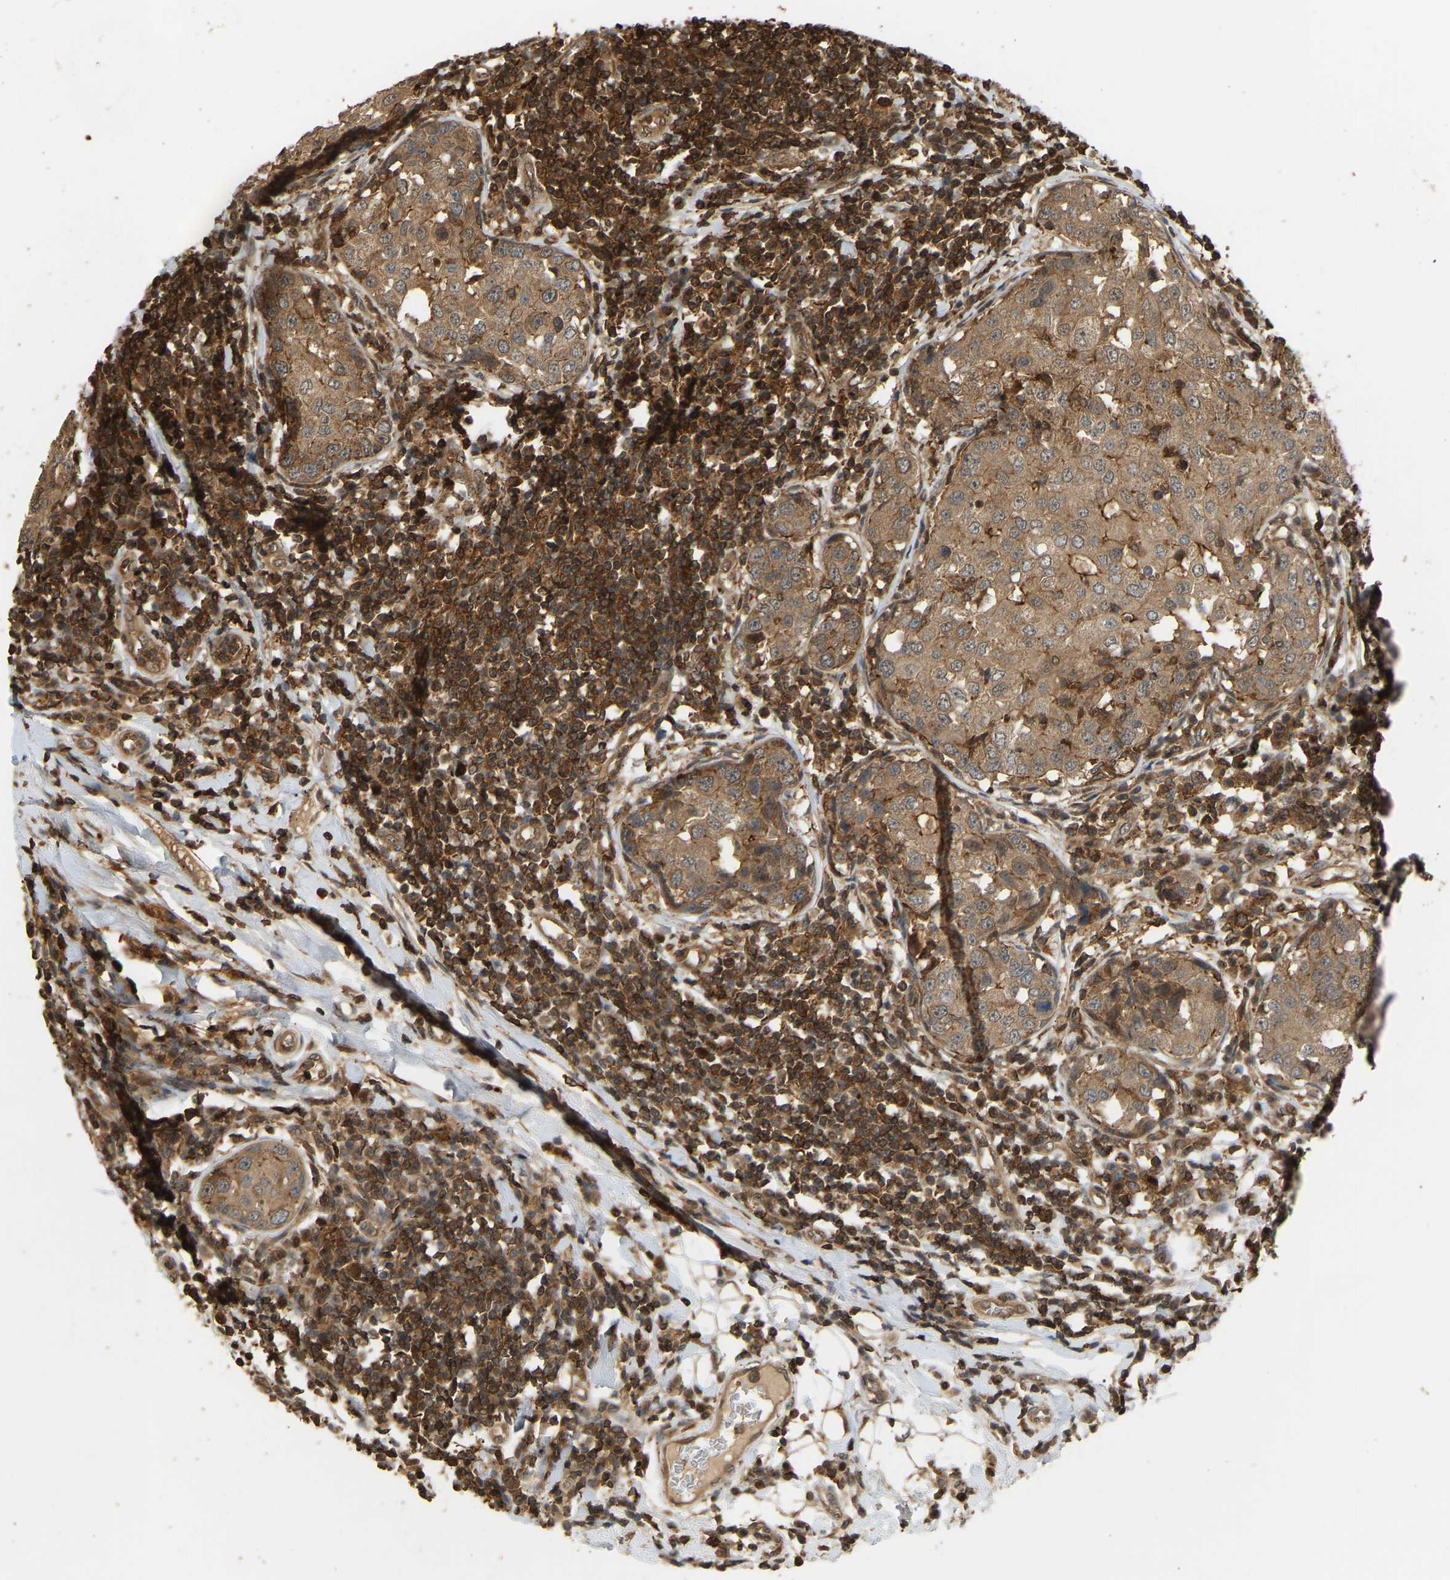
{"staining": {"intensity": "moderate", "quantity": ">75%", "location": "cytoplasmic/membranous"}, "tissue": "breast cancer", "cell_type": "Tumor cells", "image_type": "cancer", "snomed": [{"axis": "morphology", "description": "Duct carcinoma"}, {"axis": "topography", "description": "Breast"}], "caption": "High-power microscopy captured an immunohistochemistry (IHC) photomicrograph of invasive ductal carcinoma (breast), revealing moderate cytoplasmic/membranous positivity in approximately >75% of tumor cells.", "gene": "GOPC", "patient": {"sex": "female", "age": 27}}